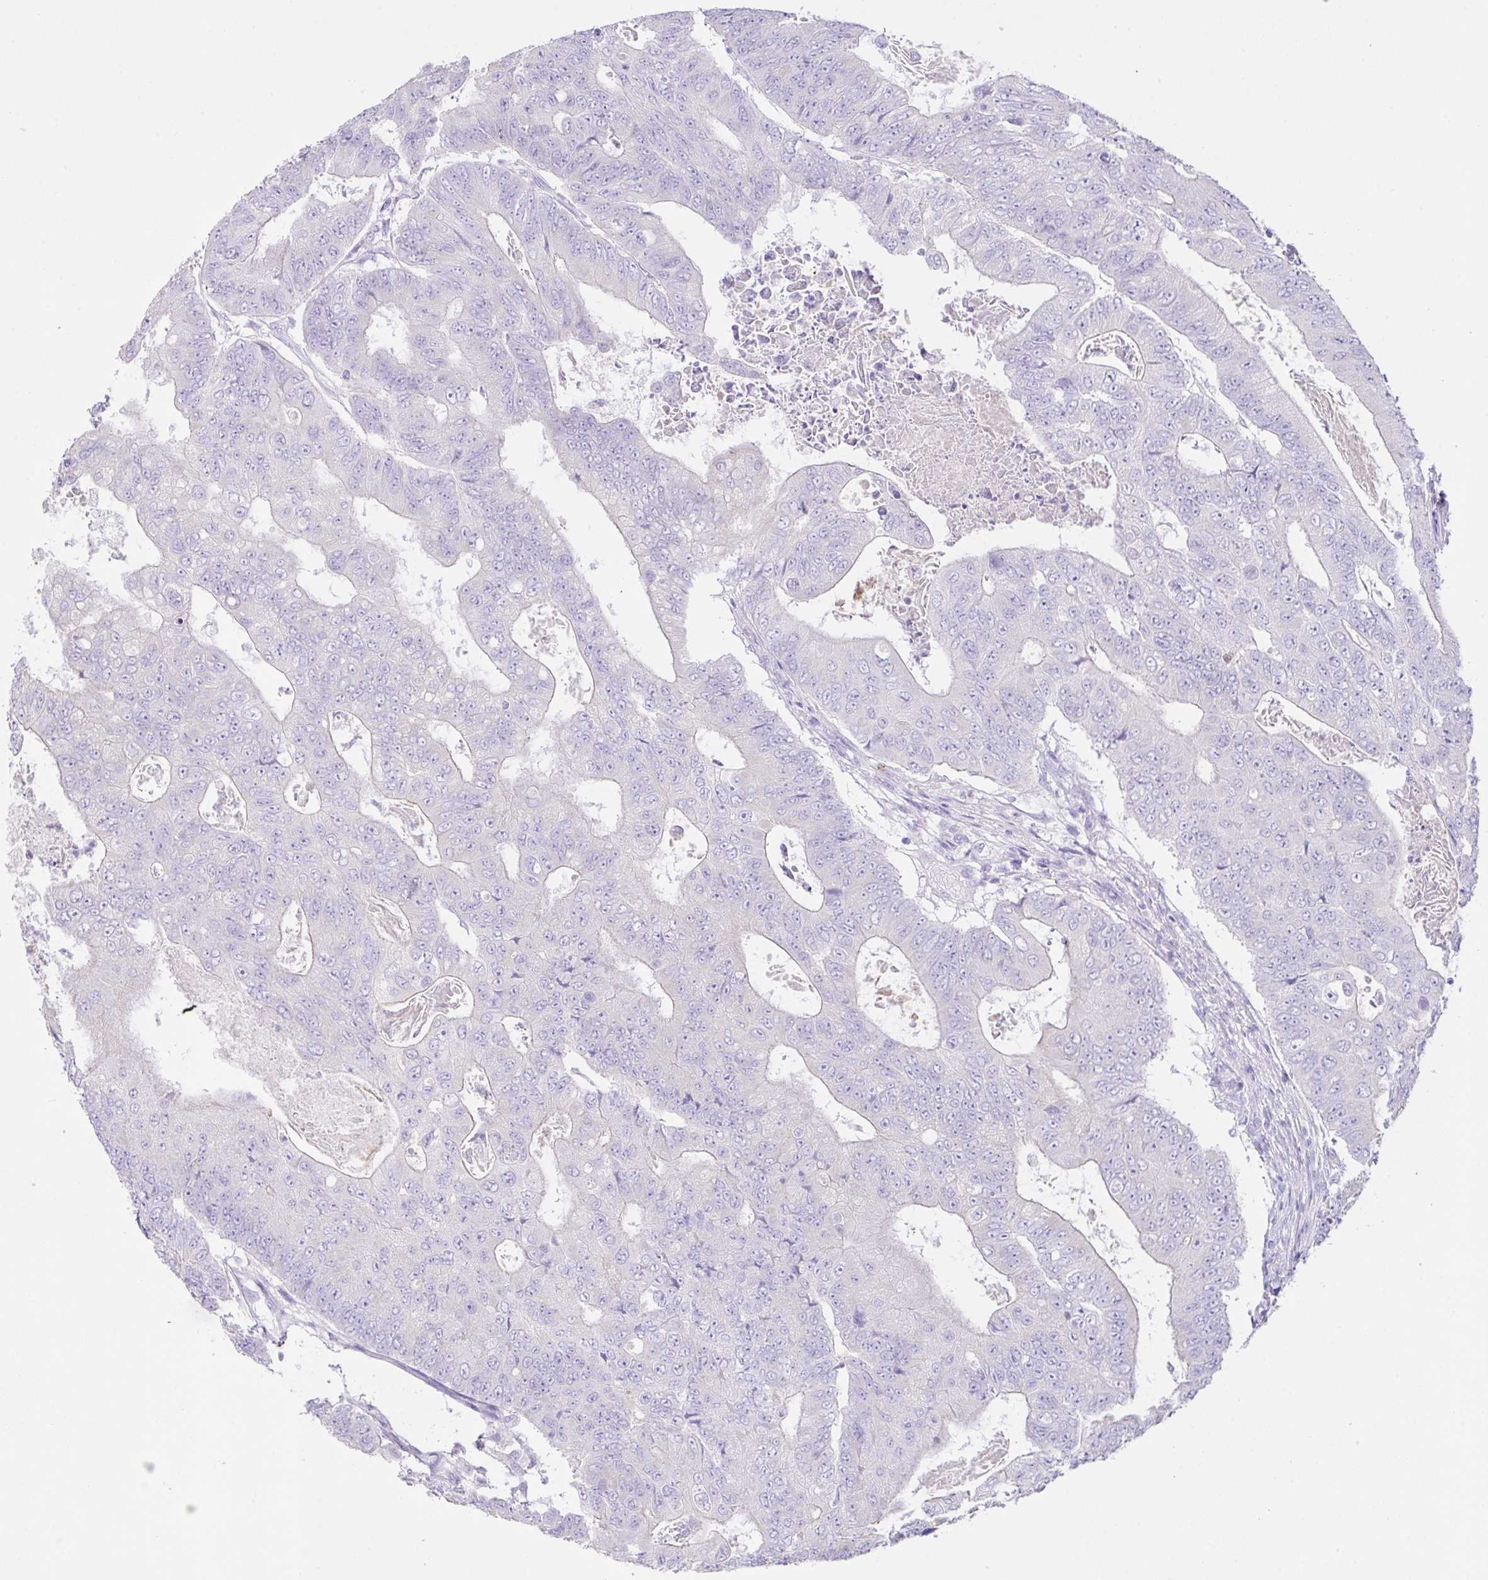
{"staining": {"intensity": "negative", "quantity": "none", "location": "none"}, "tissue": "colorectal cancer", "cell_type": "Tumor cells", "image_type": "cancer", "snomed": [{"axis": "morphology", "description": "Adenocarcinoma, NOS"}, {"axis": "topography", "description": "Colon"}], "caption": "DAB immunohistochemical staining of human adenocarcinoma (colorectal) exhibits no significant expression in tumor cells. (DAB immunohistochemistry visualized using brightfield microscopy, high magnification).", "gene": "CST11", "patient": {"sex": "female", "age": 48}}